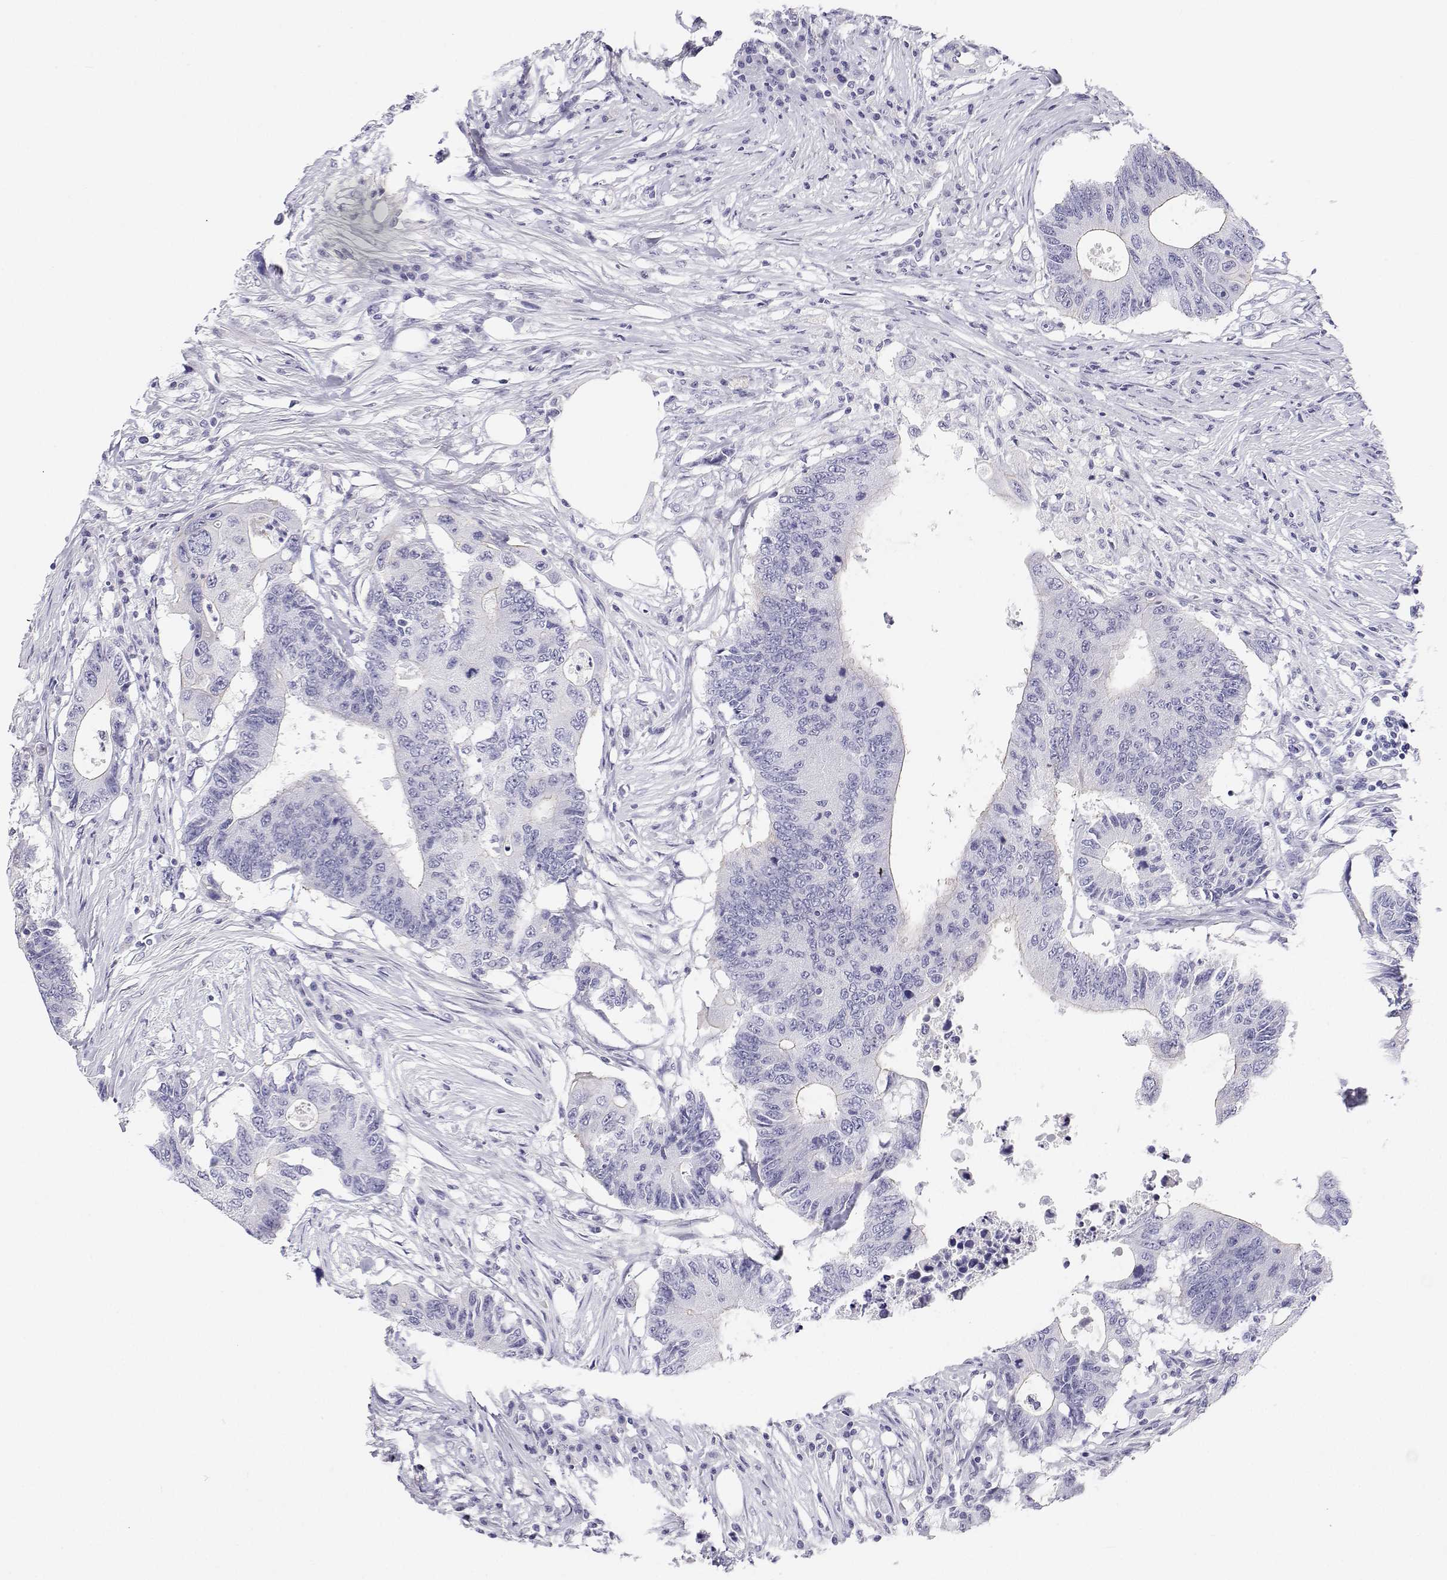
{"staining": {"intensity": "negative", "quantity": "none", "location": "none"}, "tissue": "colorectal cancer", "cell_type": "Tumor cells", "image_type": "cancer", "snomed": [{"axis": "morphology", "description": "Adenocarcinoma, NOS"}, {"axis": "topography", "description": "Colon"}], "caption": "Human adenocarcinoma (colorectal) stained for a protein using immunohistochemistry demonstrates no expression in tumor cells.", "gene": "BHMT", "patient": {"sex": "male", "age": 71}}